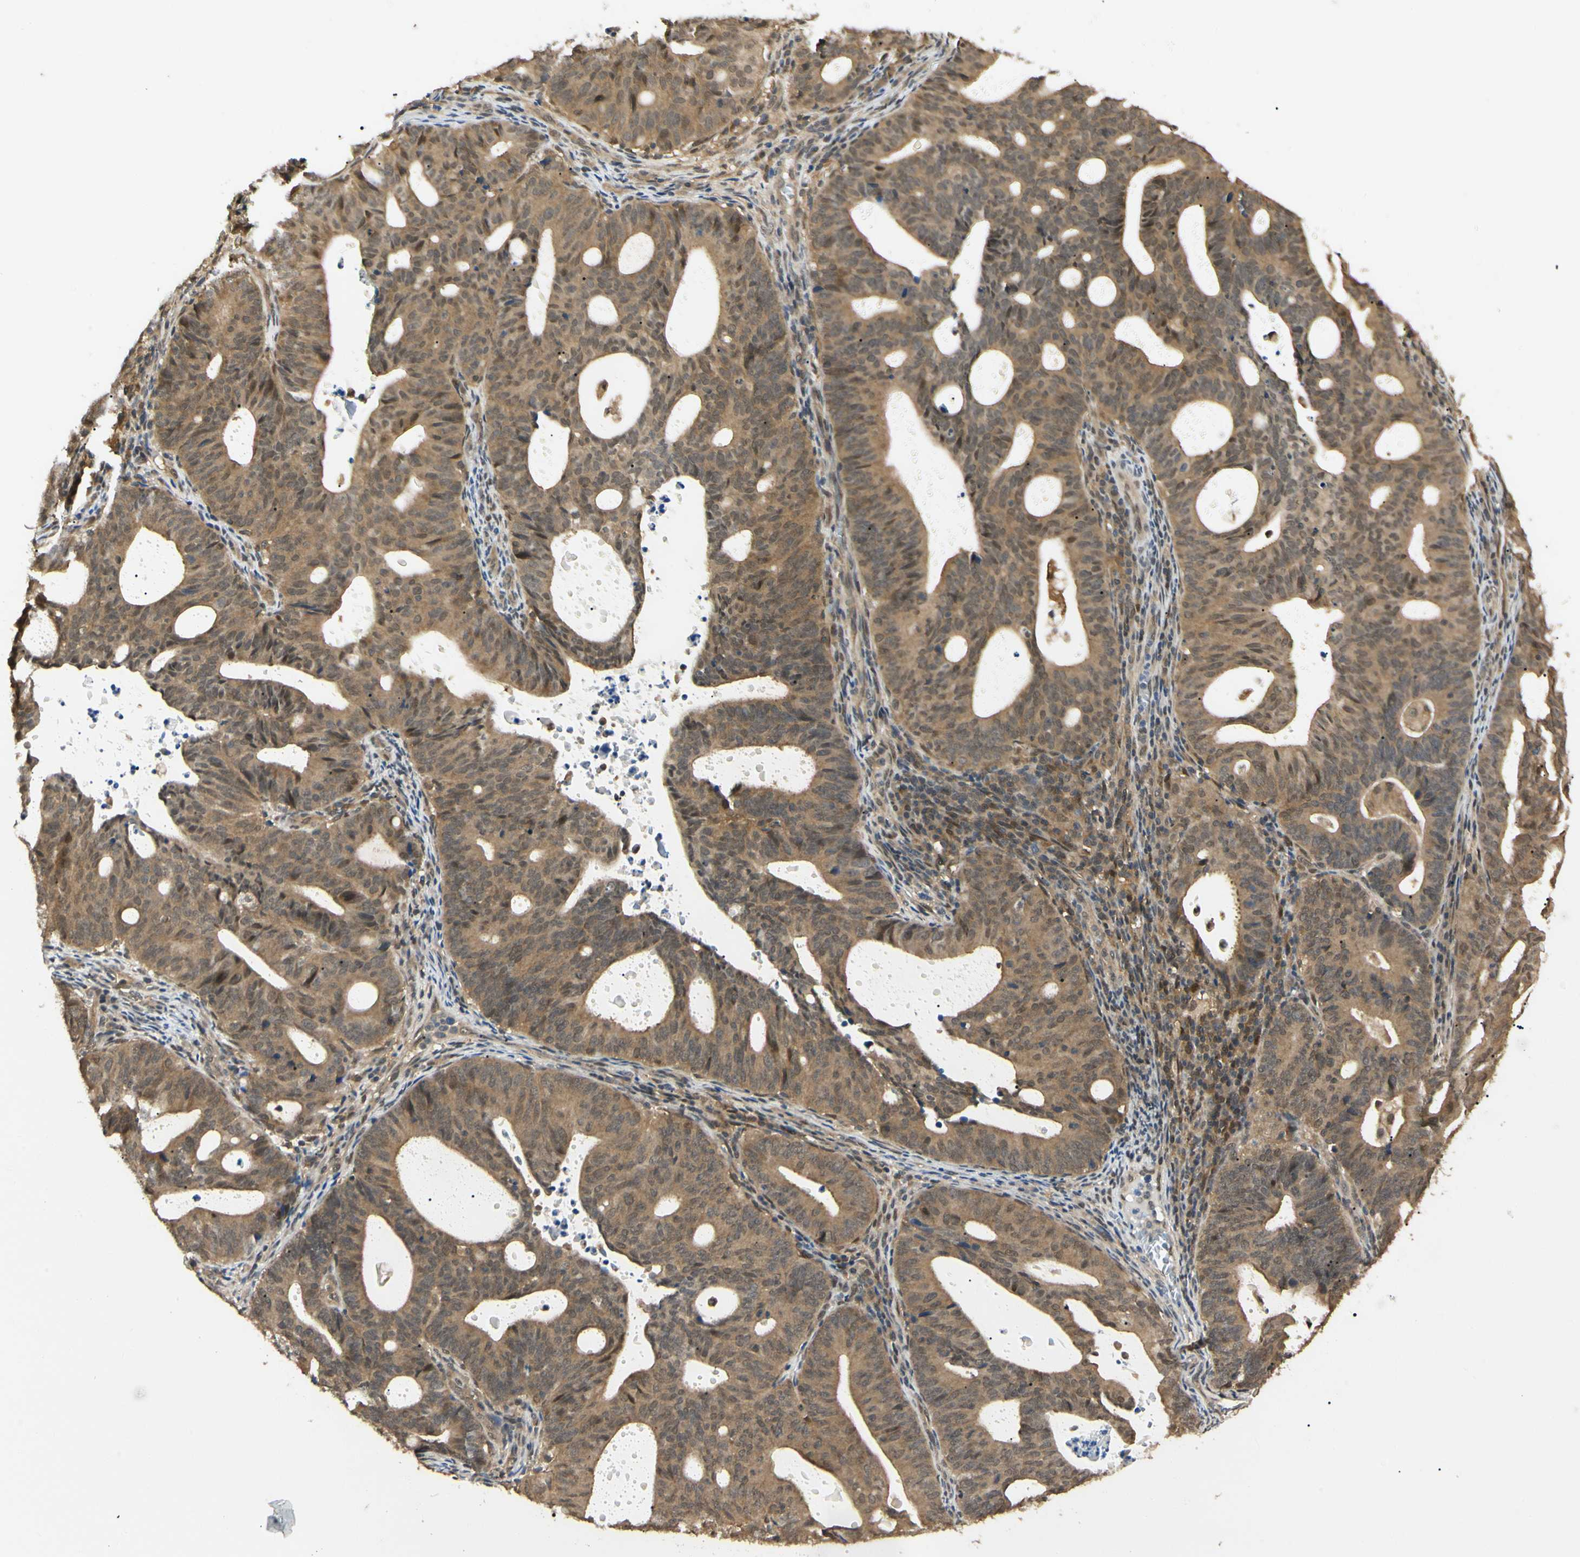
{"staining": {"intensity": "moderate", "quantity": ">75%", "location": "cytoplasmic/membranous,nuclear"}, "tissue": "endometrial cancer", "cell_type": "Tumor cells", "image_type": "cancer", "snomed": [{"axis": "morphology", "description": "Adenocarcinoma, NOS"}, {"axis": "topography", "description": "Uterus"}], "caption": "Protein positivity by IHC exhibits moderate cytoplasmic/membranous and nuclear expression in about >75% of tumor cells in adenocarcinoma (endometrial).", "gene": "UBE2Z", "patient": {"sex": "female", "age": 83}}